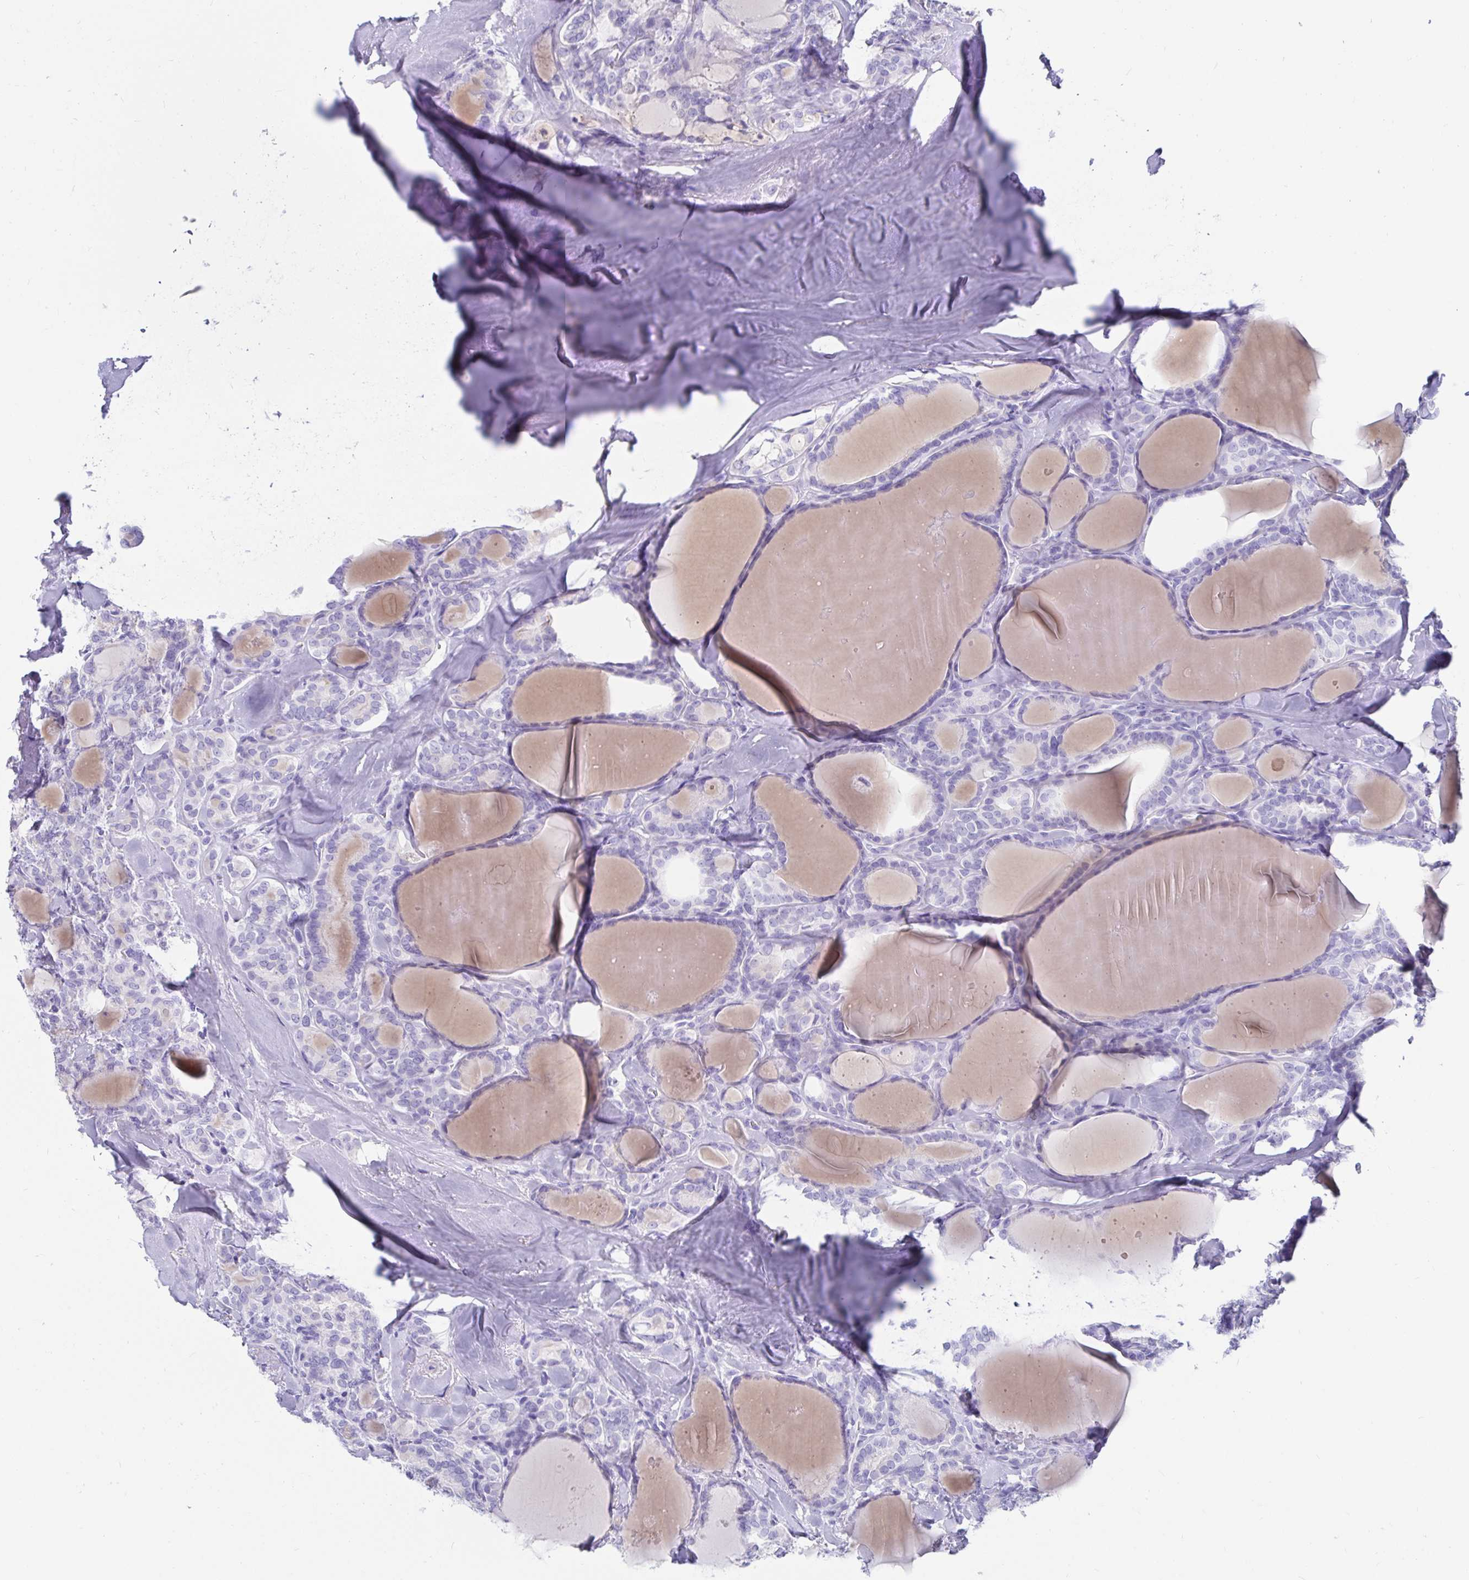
{"staining": {"intensity": "negative", "quantity": "none", "location": "none"}, "tissue": "thyroid cancer", "cell_type": "Tumor cells", "image_type": "cancer", "snomed": [{"axis": "morphology", "description": "Papillary adenocarcinoma, NOS"}, {"axis": "topography", "description": "Thyroid gland"}], "caption": "DAB immunohistochemical staining of human papillary adenocarcinoma (thyroid) displays no significant staining in tumor cells.", "gene": "ZPBP2", "patient": {"sex": "male", "age": 30}}